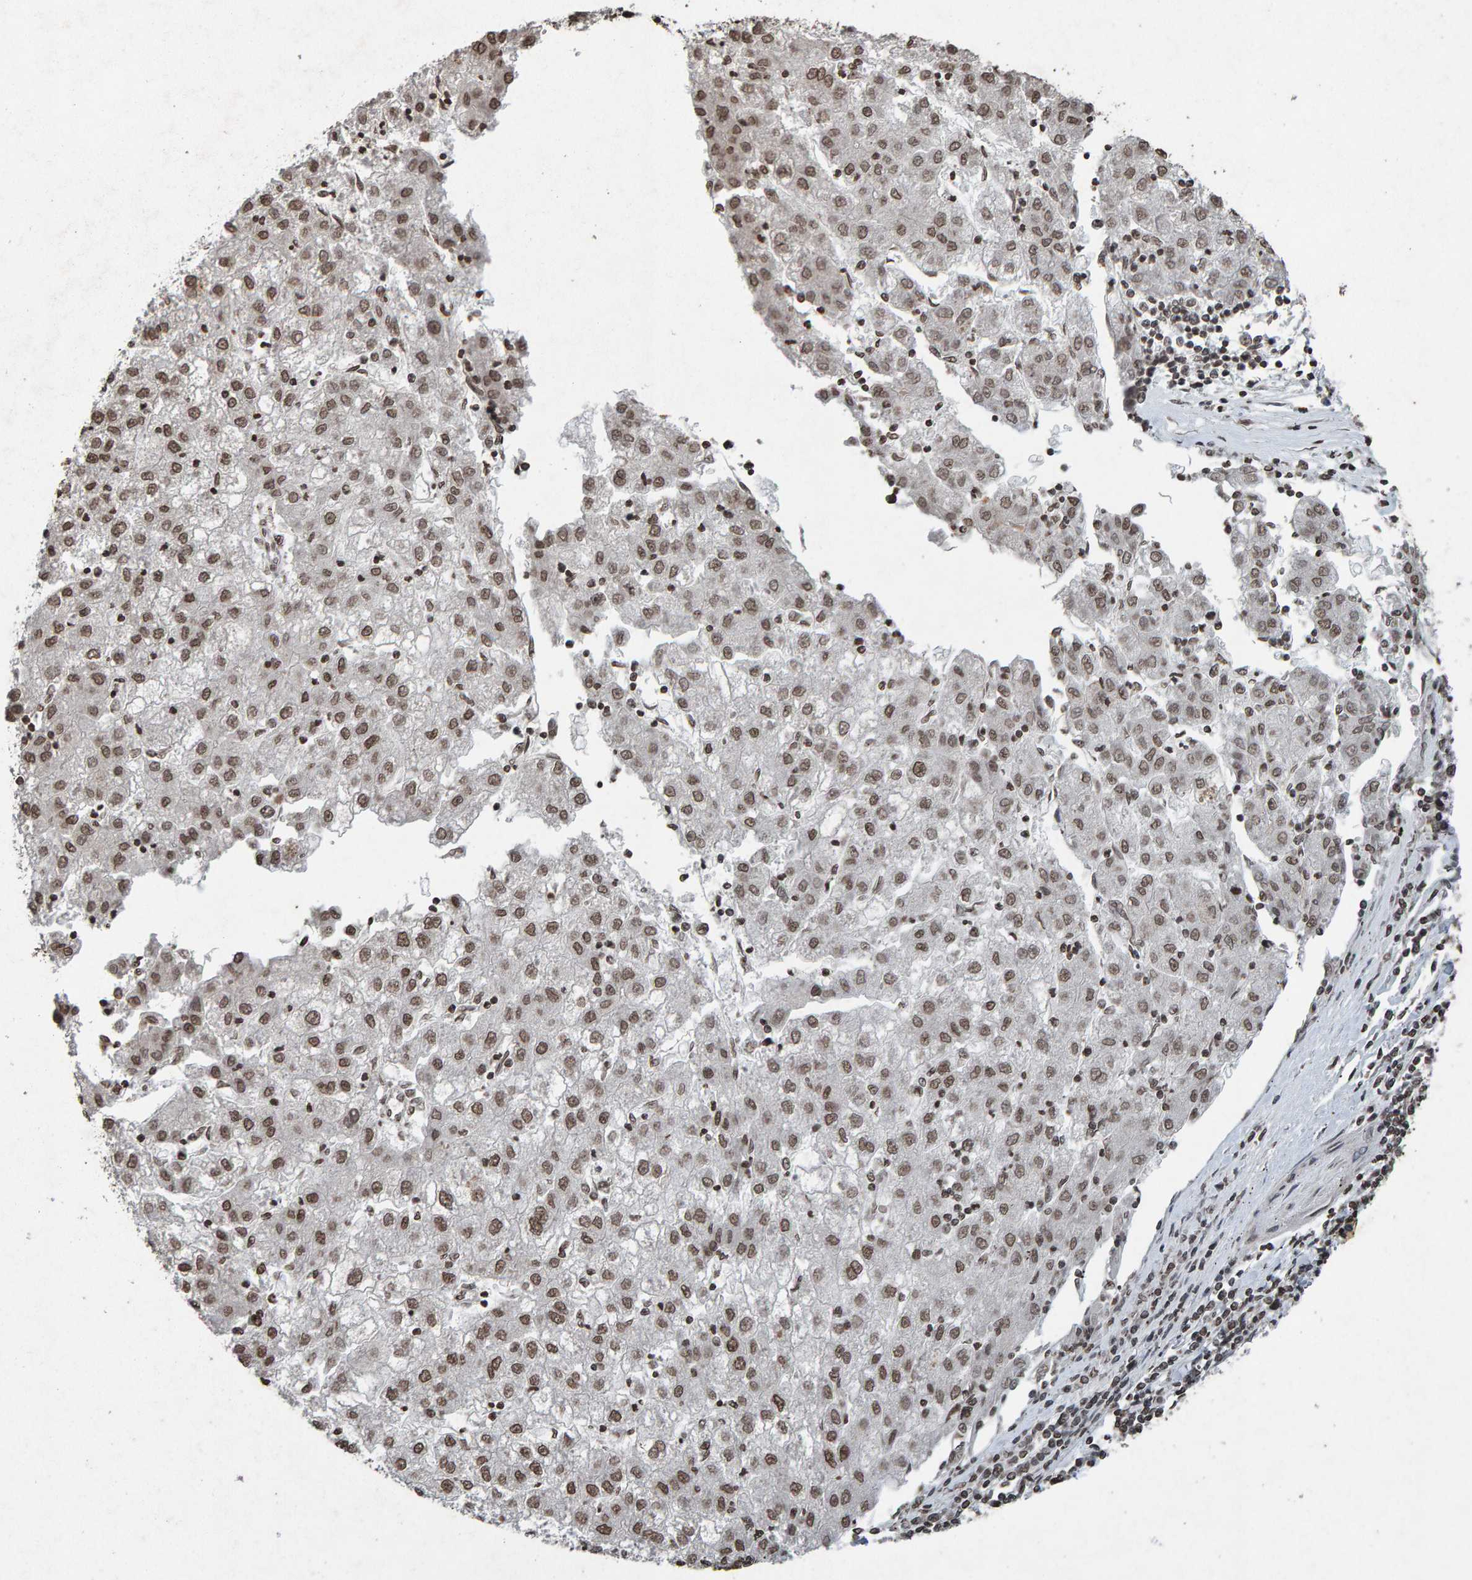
{"staining": {"intensity": "moderate", "quantity": ">75%", "location": "cytoplasmic/membranous,nuclear"}, "tissue": "liver cancer", "cell_type": "Tumor cells", "image_type": "cancer", "snomed": [{"axis": "morphology", "description": "Carcinoma, Hepatocellular, NOS"}, {"axis": "topography", "description": "Liver"}], "caption": "Immunohistochemistry (IHC) of human liver cancer (hepatocellular carcinoma) displays medium levels of moderate cytoplasmic/membranous and nuclear positivity in approximately >75% of tumor cells.", "gene": "H2AZ1", "patient": {"sex": "male", "age": 72}}